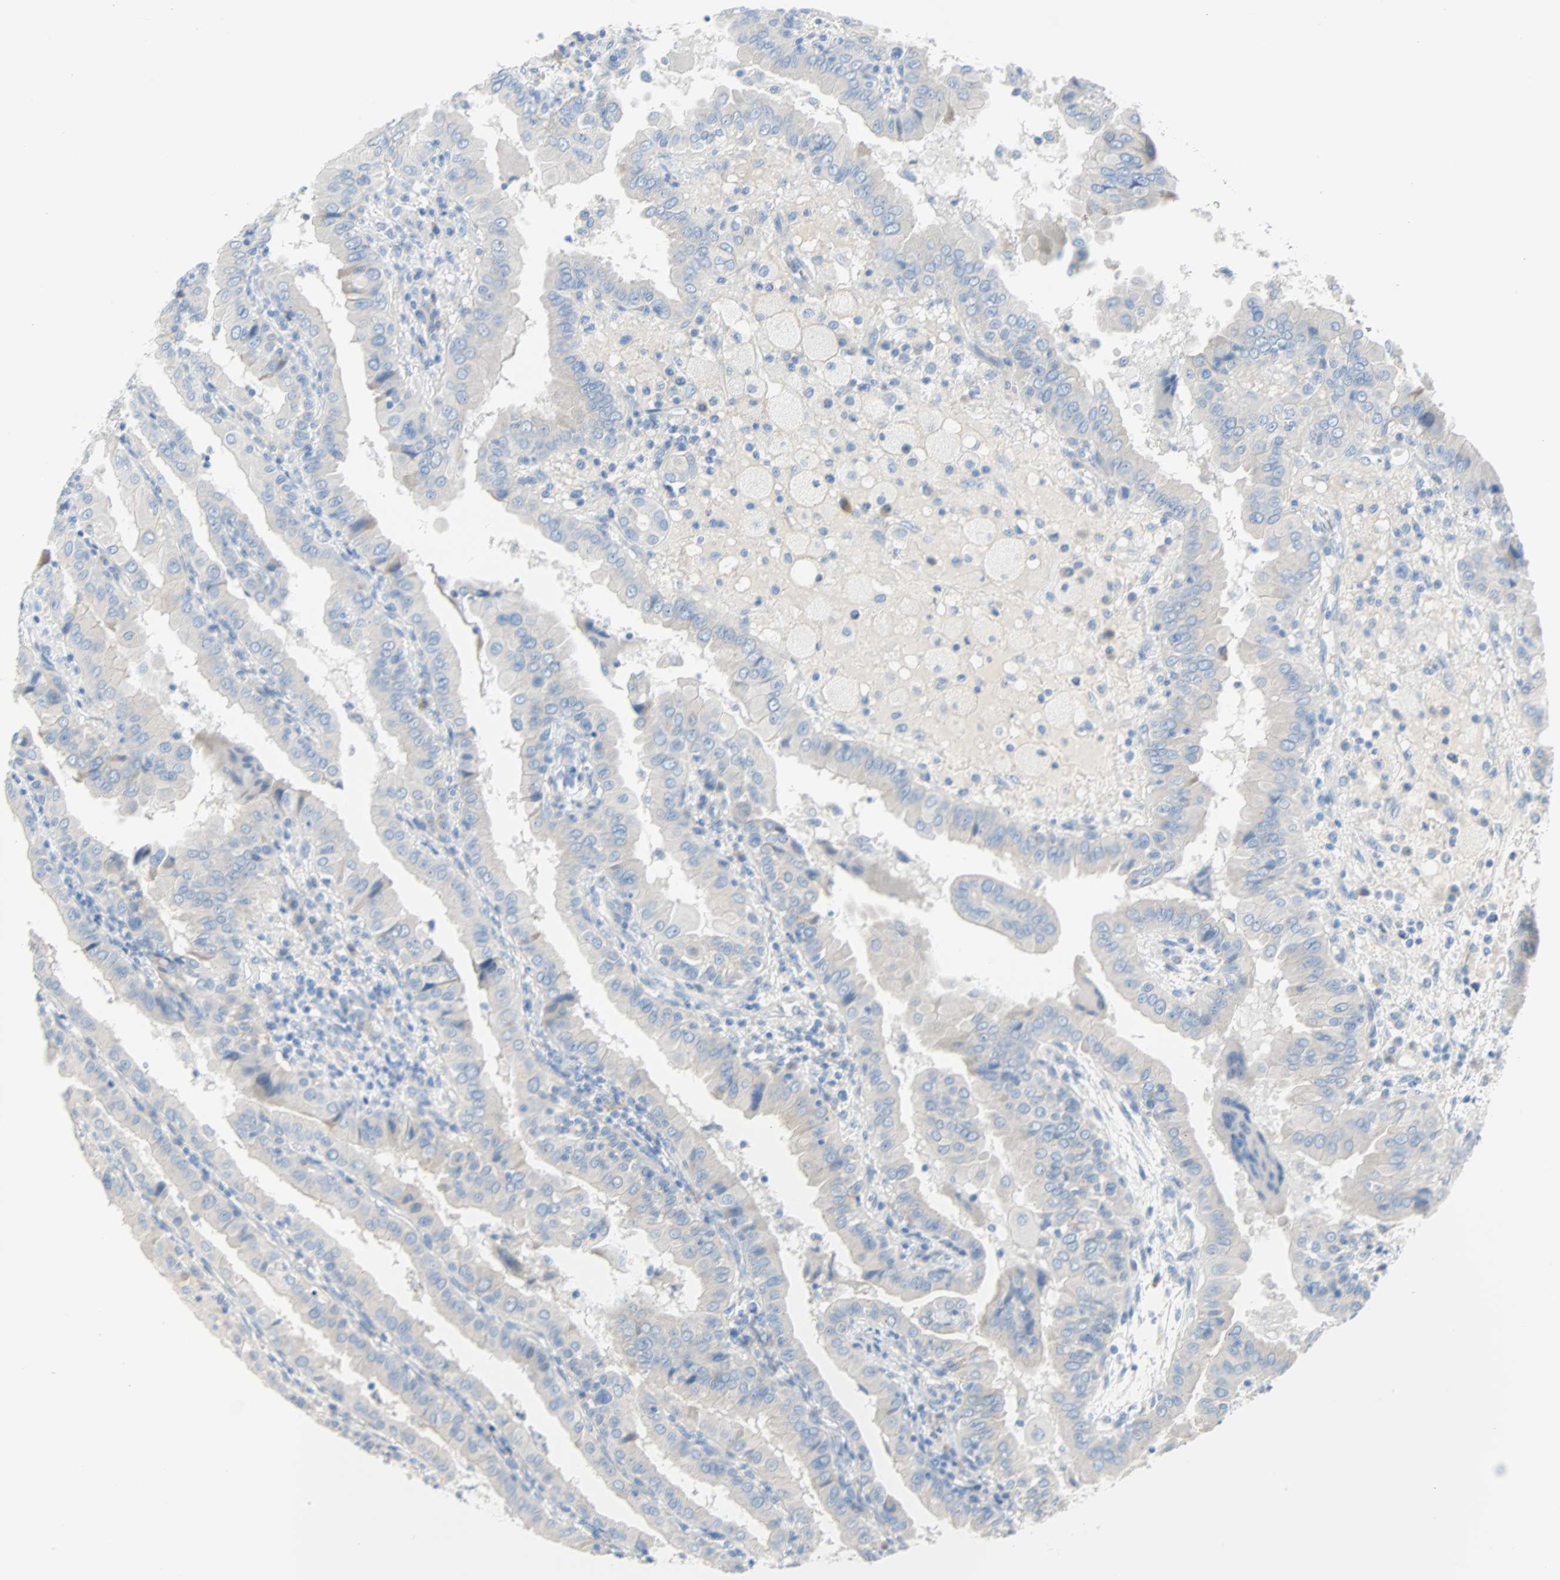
{"staining": {"intensity": "negative", "quantity": "none", "location": "none"}, "tissue": "thyroid cancer", "cell_type": "Tumor cells", "image_type": "cancer", "snomed": [{"axis": "morphology", "description": "Papillary adenocarcinoma, NOS"}, {"axis": "topography", "description": "Thyroid gland"}], "caption": "This is an immunohistochemistry histopathology image of human thyroid papillary adenocarcinoma. There is no expression in tumor cells.", "gene": "PDPN", "patient": {"sex": "male", "age": 33}}